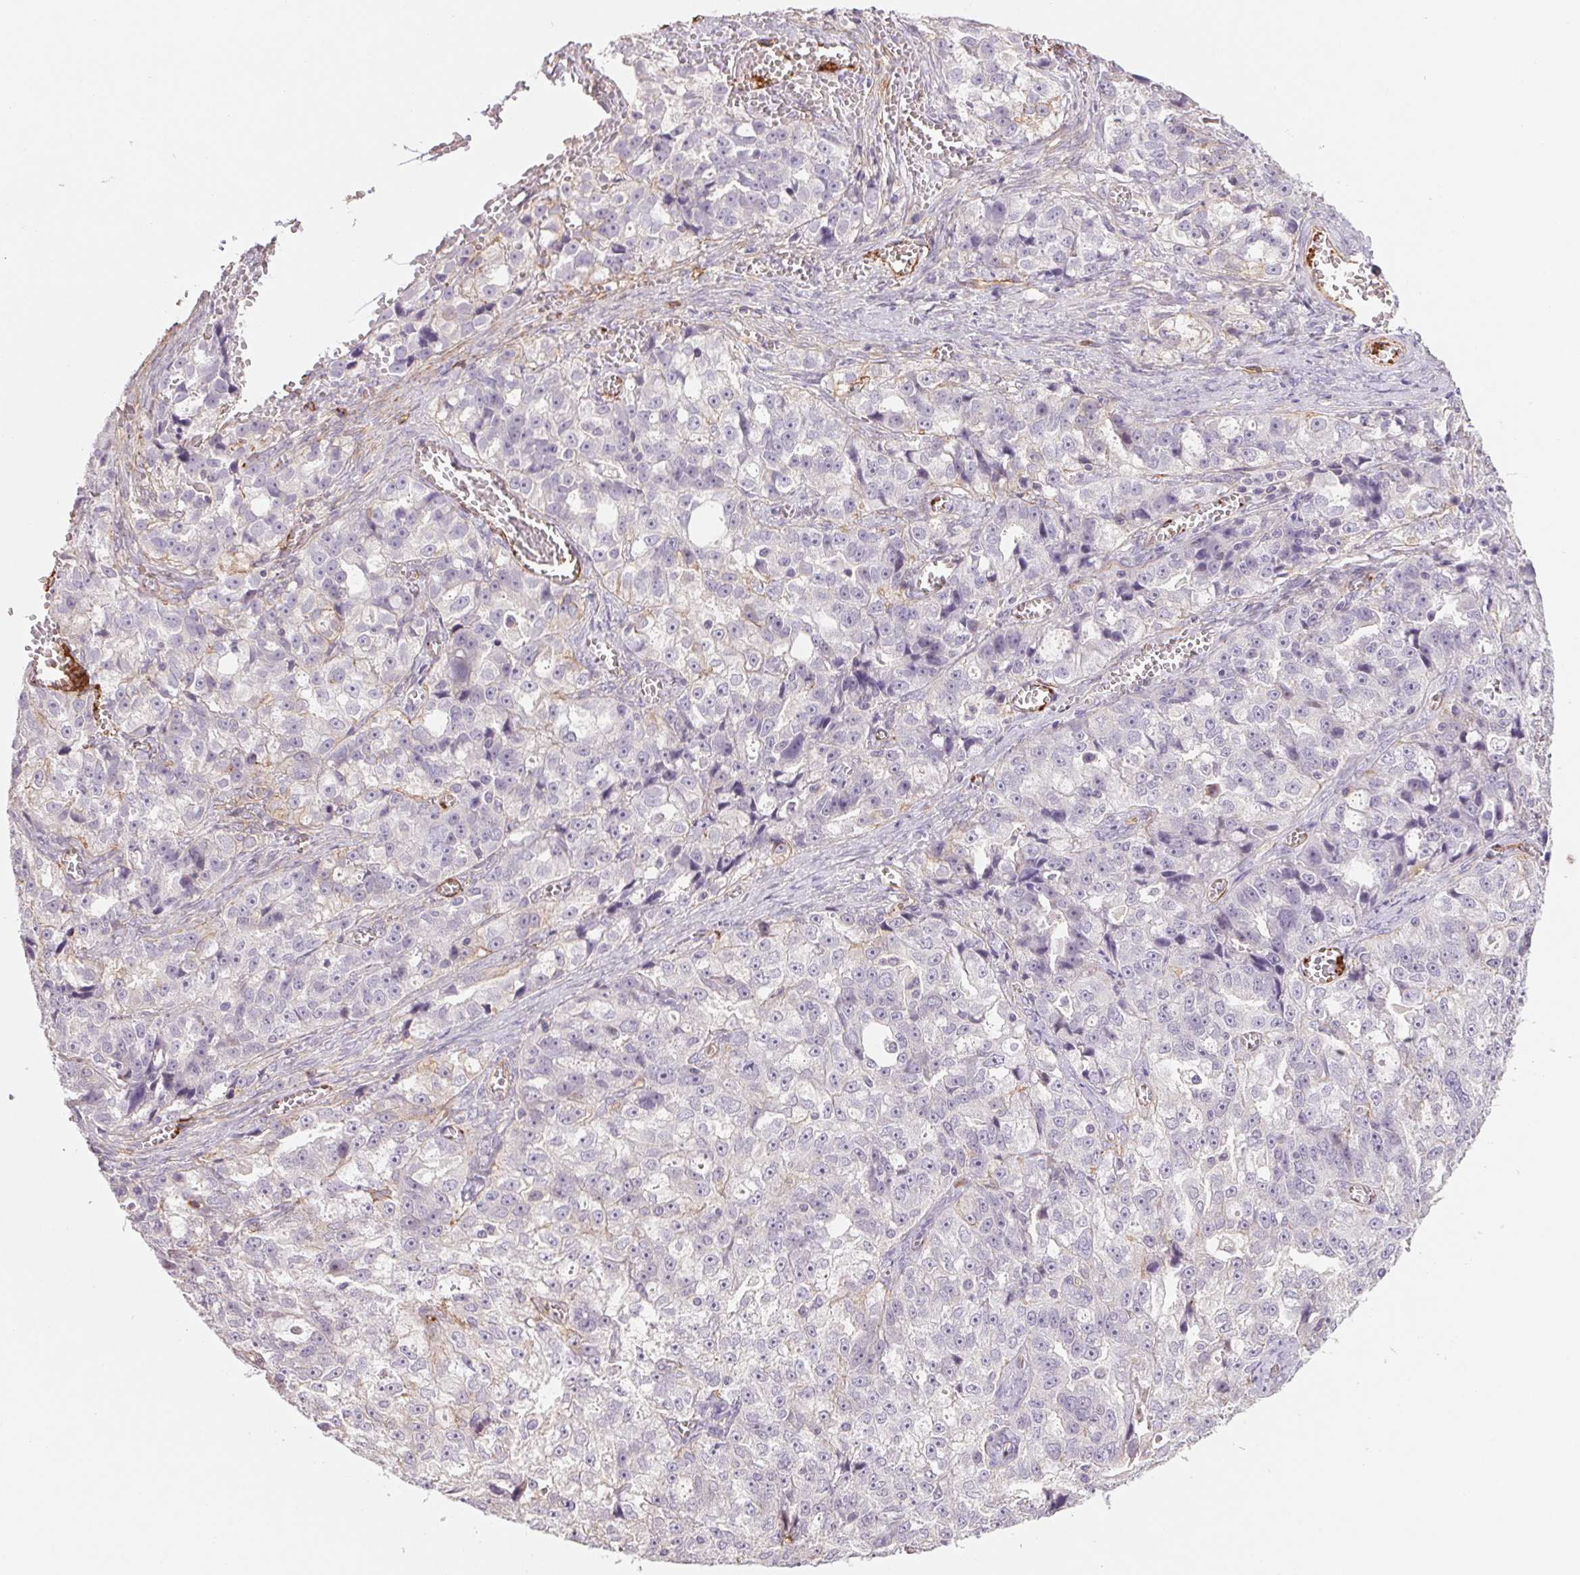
{"staining": {"intensity": "negative", "quantity": "none", "location": "none"}, "tissue": "ovarian cancer", "cell_type": "Tumor cells", "image_type": "cancer", "snomed": [{"axis": "morphology", "description": "Cystadenocarcinoma, serous, NOS"}, {"axis": "topography", "description": "Ovary"}], "caption": "Tumor cells are negative for brown protein staining in ovarian cancer.", "gene": "ANKRD13B", "patient": {"sex": "female", "age": 51}}